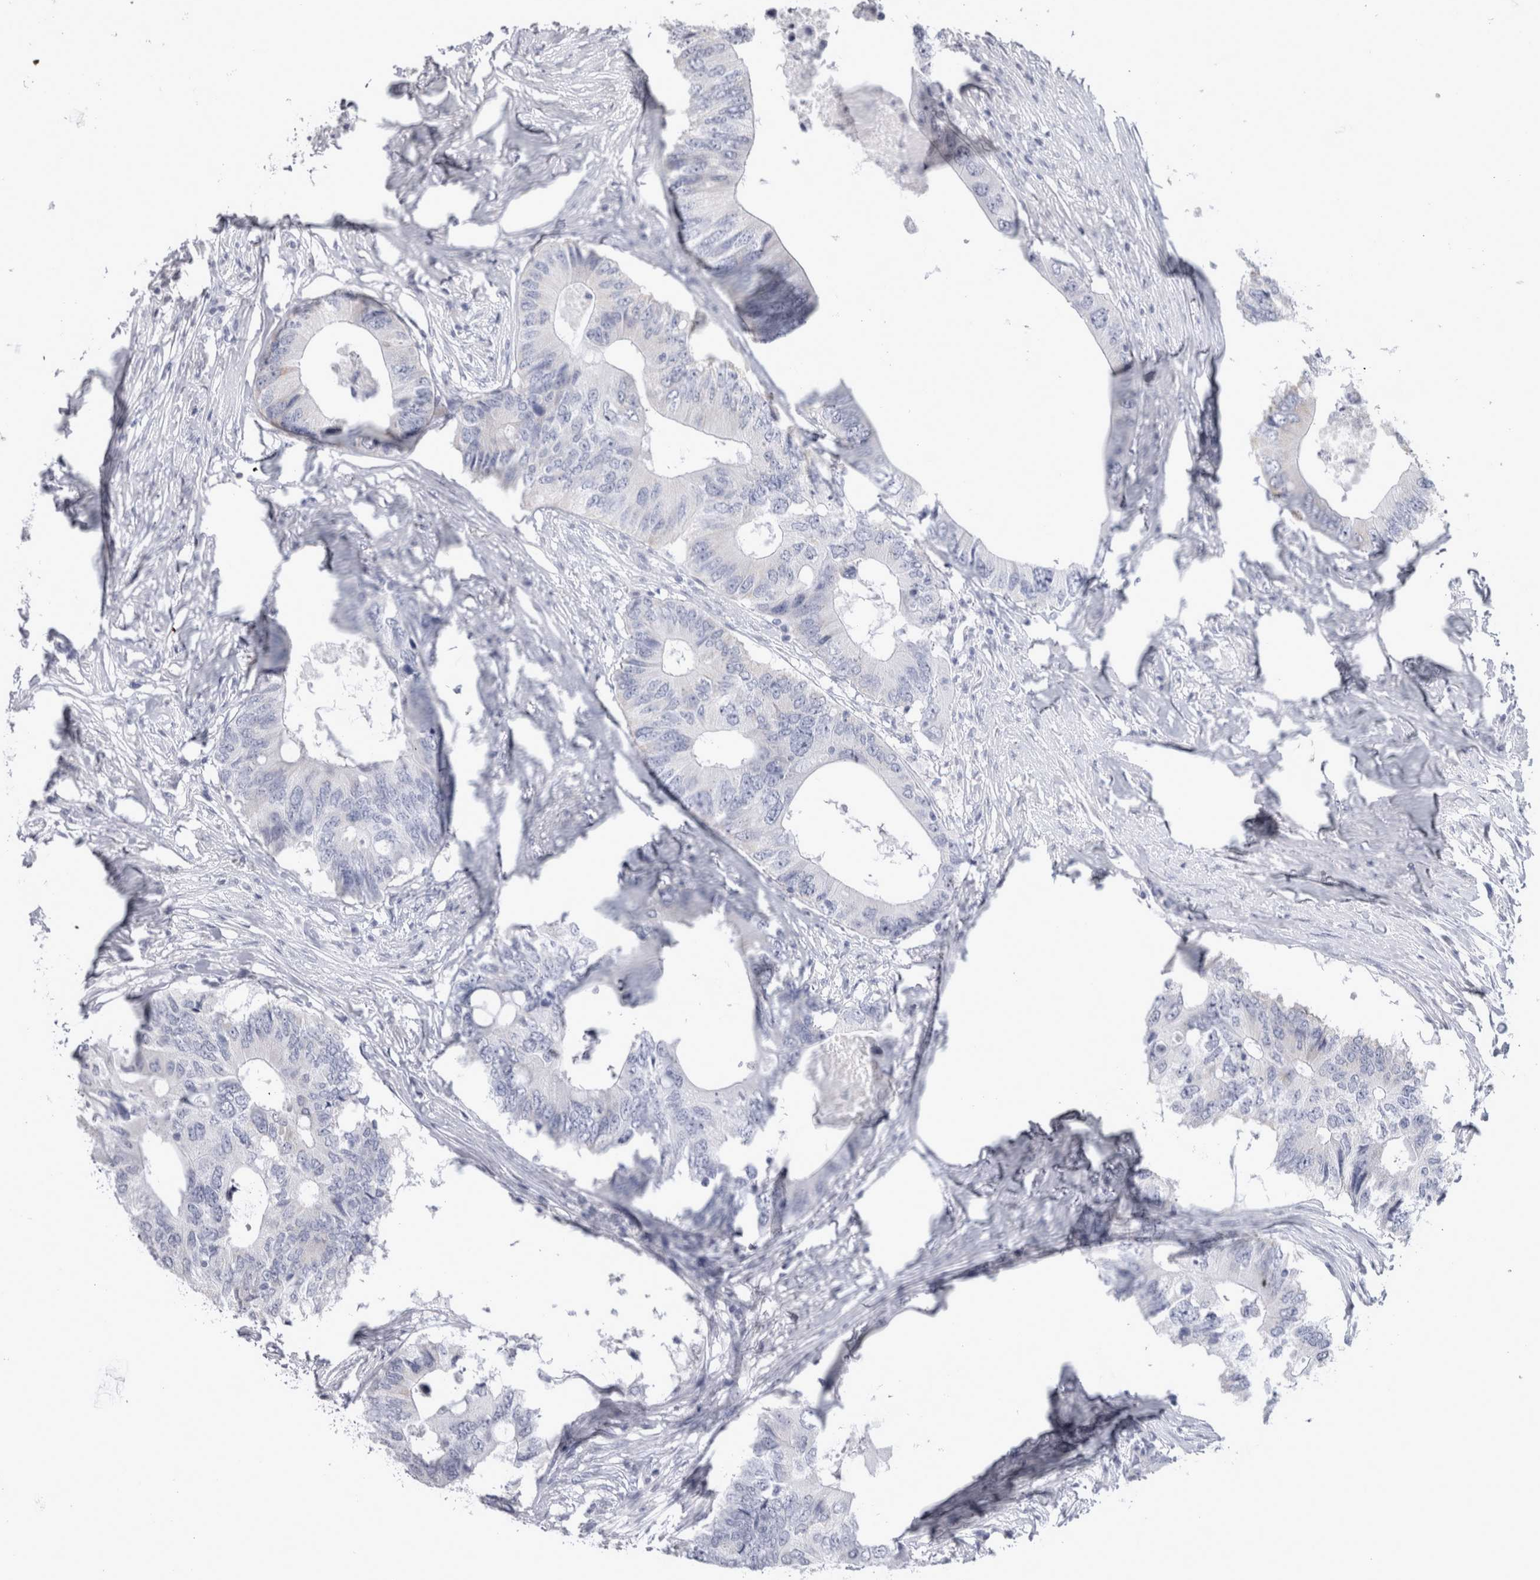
{"staining": {"intensity": "negative", "quantity": "none", "location": "none"}, "tissue": "colorectal cancer", "cell_type": "Tumor cells", "image_type": "cancer", "snomed": [{"axis": "morphology", "description": "Adenocarcinoma, NOS"}, {"axis": "topography", "description": "Colon"}], "caption": "Tumor cells show no significant protein staining in colorectal adenocarcinoma.", "gene": "MSMB", "patient": {"sex": "male", "age": 71}}